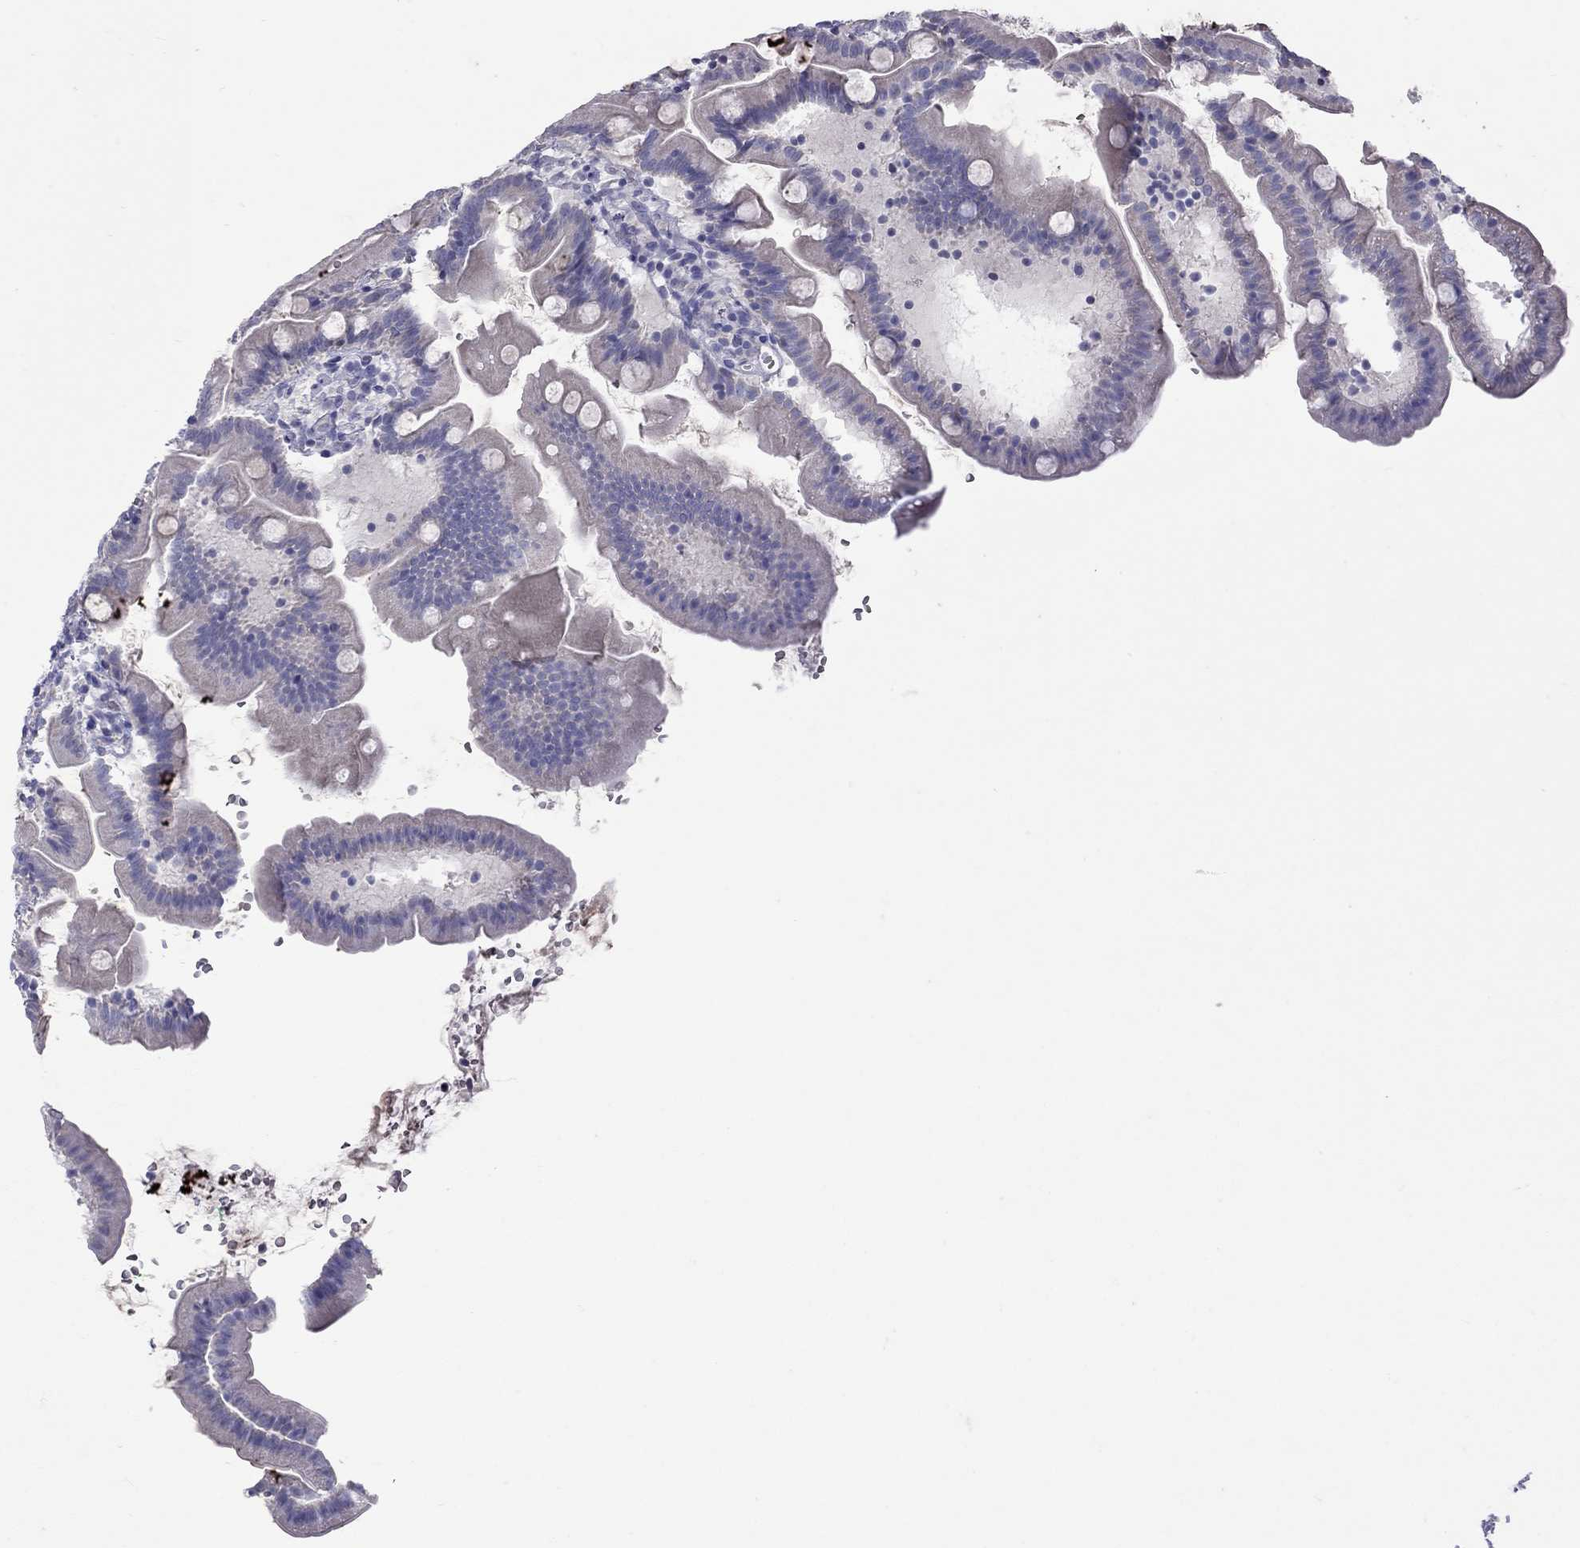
{"staining": {"intensity": "negative", "quantity": "none", "location": "none"}, "tissue": "duodenum", "cell_type": "Glandular cells", "image_type": "normal", "snomed": [{"axis": "morphology", "description": "Normal tissue, NOS"}, {"axis": "topography", "description": "Duodenum"}], "caption": "Immunohistochemistry (IHC) of benign human duodenum shows no expression in glandular cells. (DAB immunohistochemistry (IHC), high magnification).", "gene": "MUC16", "patient": {"sex": "female", "age": 67}}